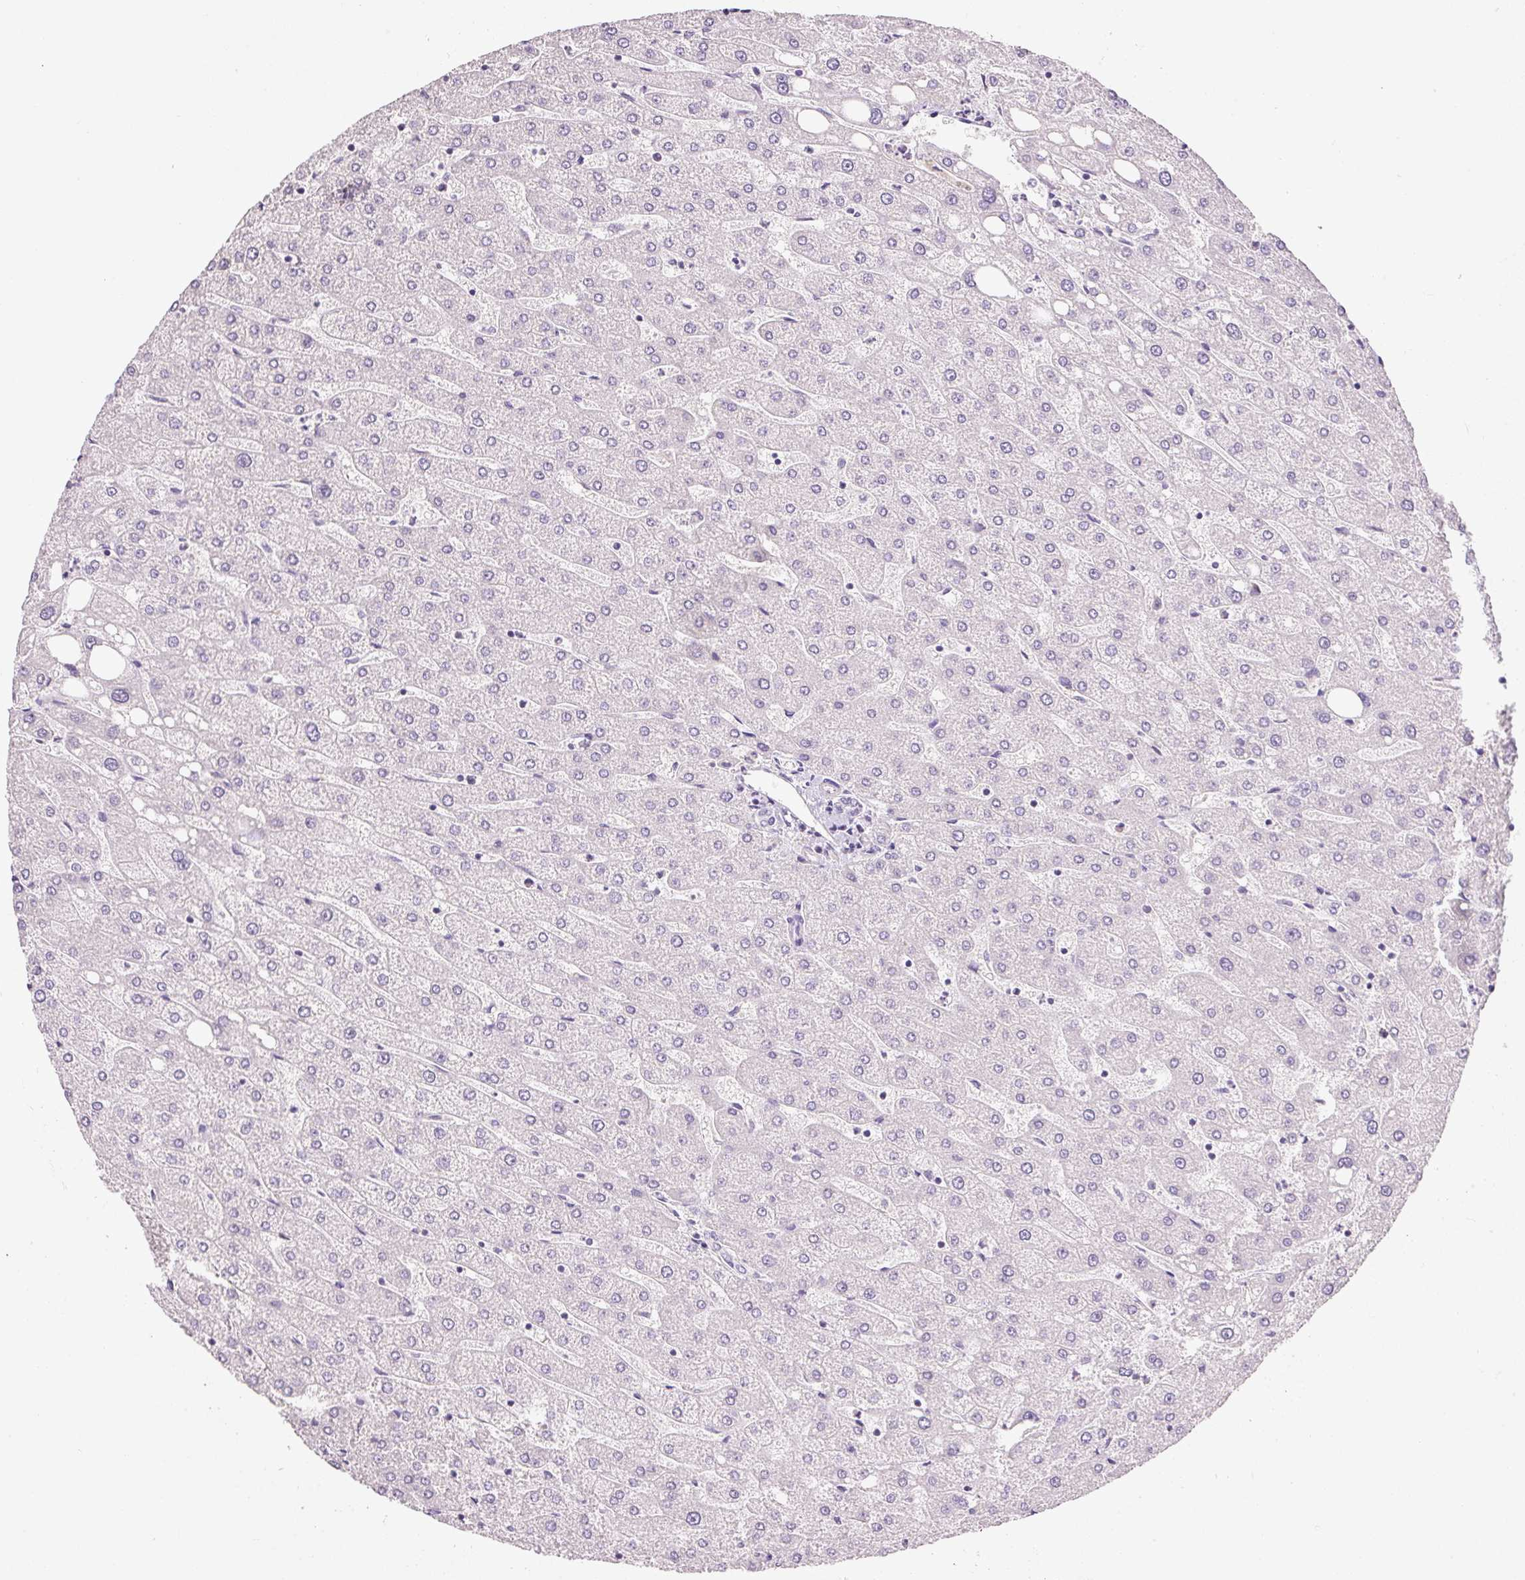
{"staining": {"intensity": "negative", "quantity": "none", "location": "none"}, "tissue": "liver", "cell_type": "Cholangiocytes", "image_type": "normal", "snomed": [{"axis": "morphology", "description": "Normal tissue, NOS"}, {"axis": "topography", "description": "Liver"}], "caption": "Immunohistochemistry (IHC) photomicrograph of unremarkable human liver stained for a protein (brown), which exhibits no positivity in cholangiocytes.", "gene": "HAX1", "patient": {"sex": "male", "age": 67}}